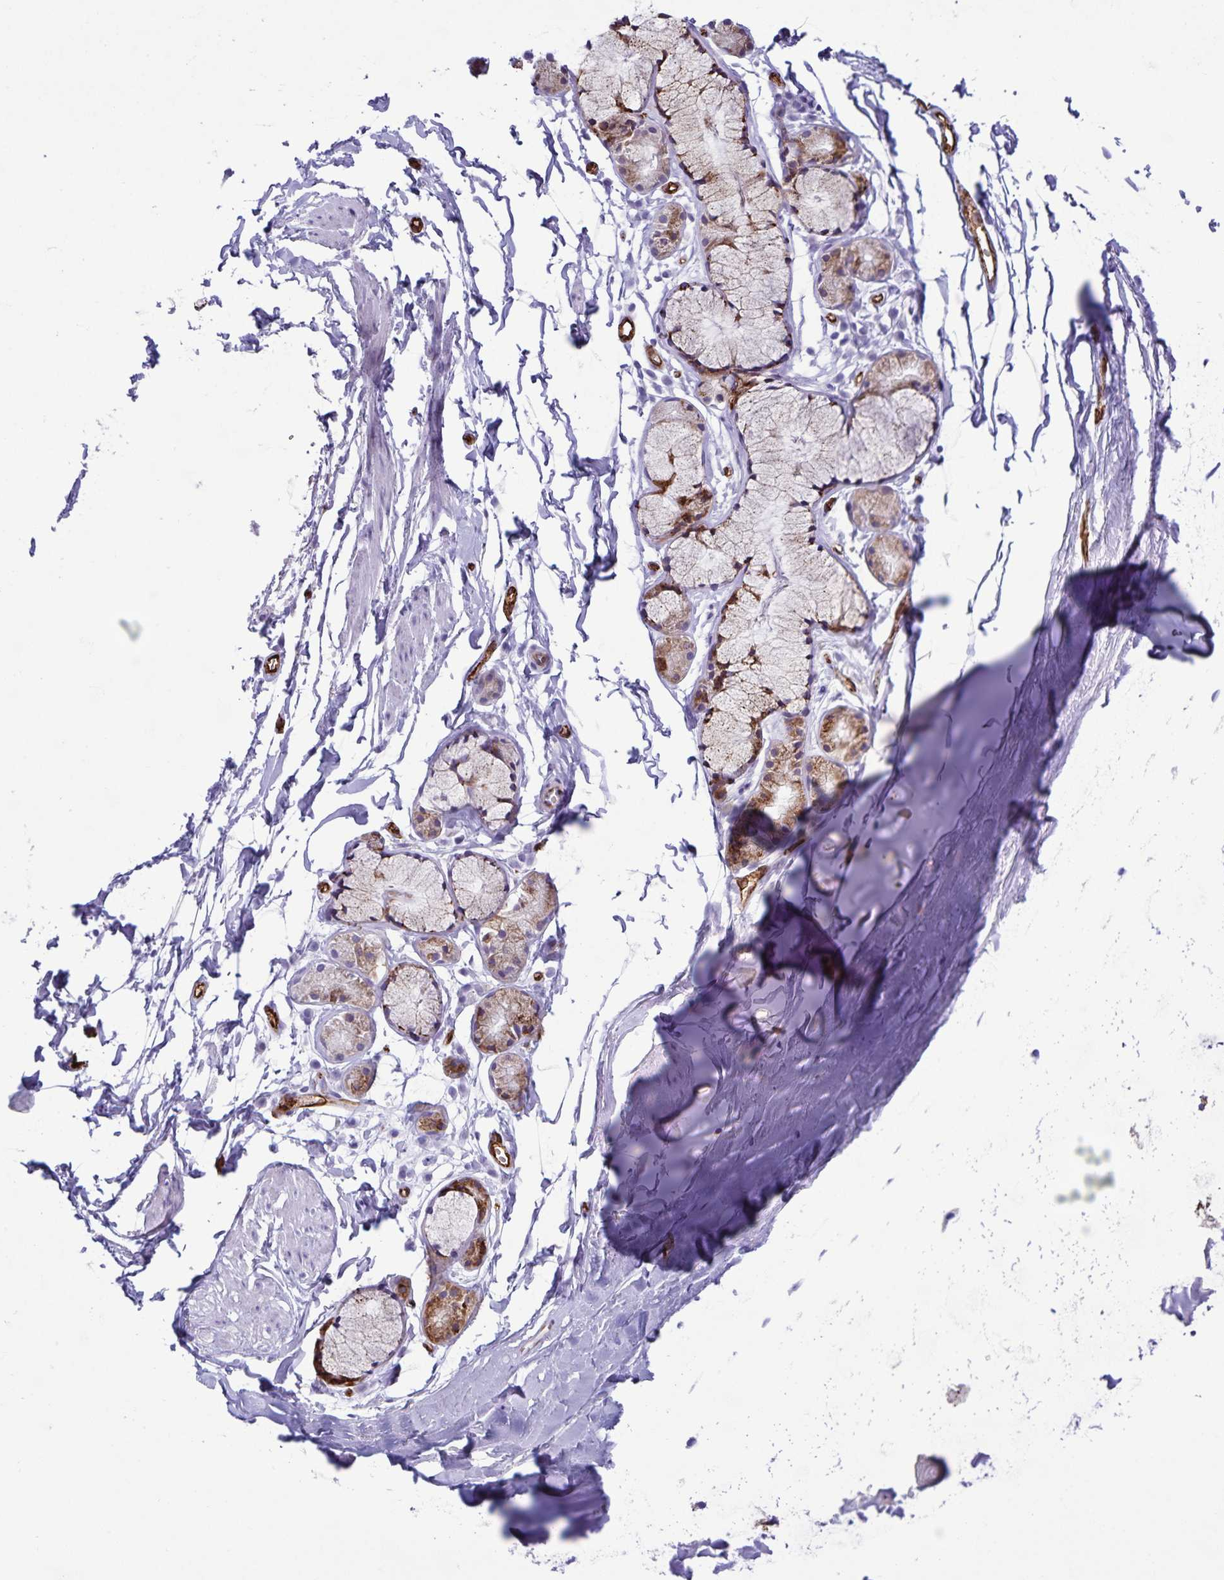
{"staining": {"intensity": "negative", "quantity": "none", "location": "none"}, "tissue": "adipose tissue", "cell_type": "Adipocytes", "image_type": "normal", "snomed": [{"axis": "morphology", "description": "Normal tissue, NOS"}, {"axis": "topography", "description": "Cartilage tissue"}, {"axis": "topography", "description": "Bronchus"}, {"axis": "topography", "description": "Peripheral nerve tissue"}], "caption": "The IHC photomicrograph has no significant expression in adipocytes of adipose tissue. (DAB immunohistochemistry (IHC) with hematoxylin counter stain).", "gene": "RCN1", "patient": {"sex": "female", "age": 59}}